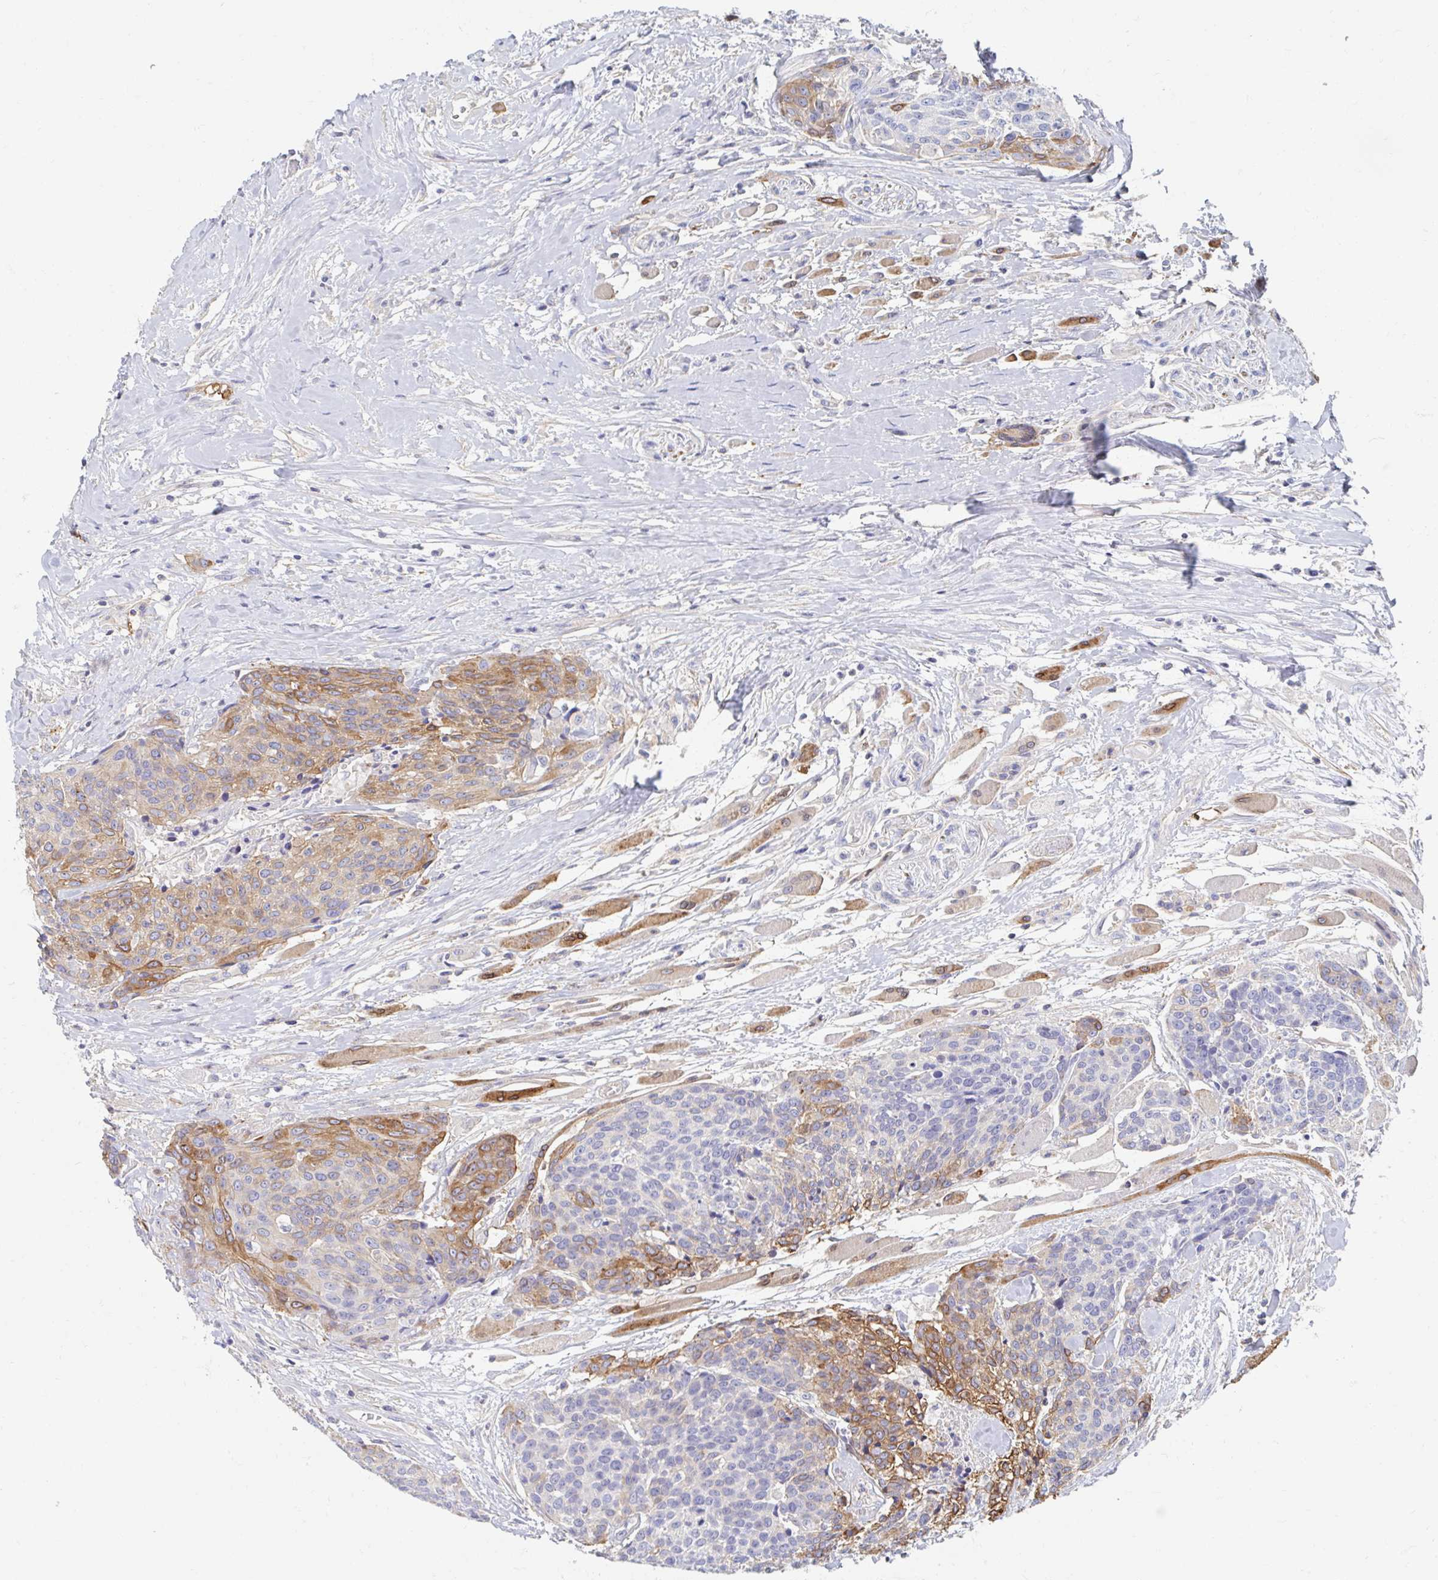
{"staining": {"intensity": "moderate", "quantity": "25%-75%", "location": "cytoplasmic/membranous"}, "tissue": "head and neck cancer", "cell_type": "Tumor cells", "image_type": "cancer", "snomed": [{"axis": "morphology", "description": "Squamous cell carcinoma, NOS"}, {"axis": "topography", "description": "Oral tissue"}, {"axis": "topography", "description": "Head-Neck"}], "caption": "A brown stain highlights moderate cytoplasmic/membranous expression of a protein in human squamous cell carcinoma (head and neck) tumor cells.", "gene": "MYLK2", "patient": {"sex": "male", "age": 64}}